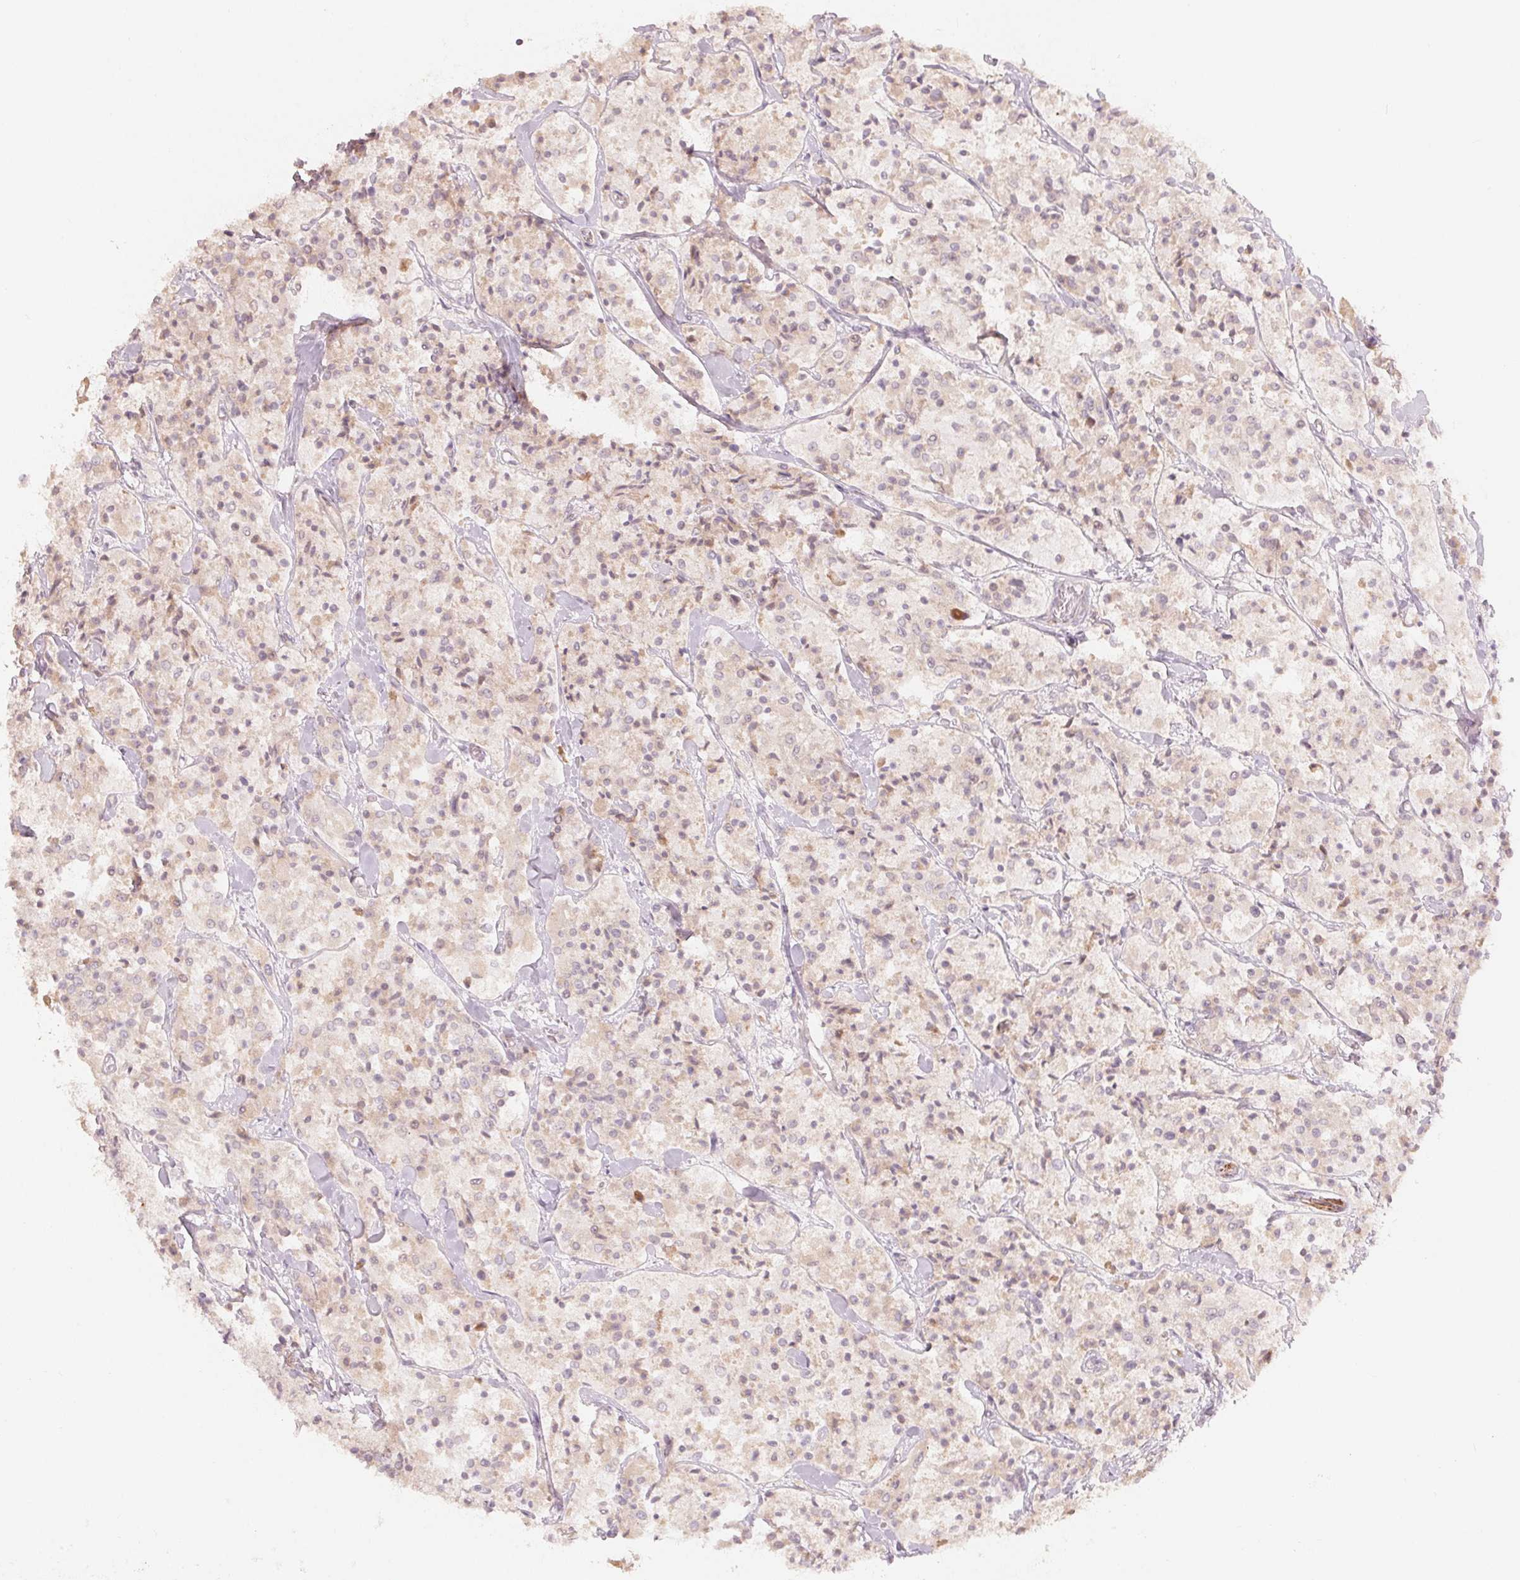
{"staining": {"intensity": "weak", "quantity": "<25%", "location": "cytoplasmic/membranous"}, "tissue": "carcinoid", "cell_type": "Tumor cells", "image_type": "cancer", "snomed": [{"axis": "morphology", "description": "Carcinoid, malignant, NOS"}, {"axis": "topography", "description": "Lung"}], "caption": "This is an immunohistochemistry (IHC) photomicrograph of carcinoid. There is no positivity in tumor cells.", "gene": "DENND2C", "patient": {"sex": "male", "age": 71}}